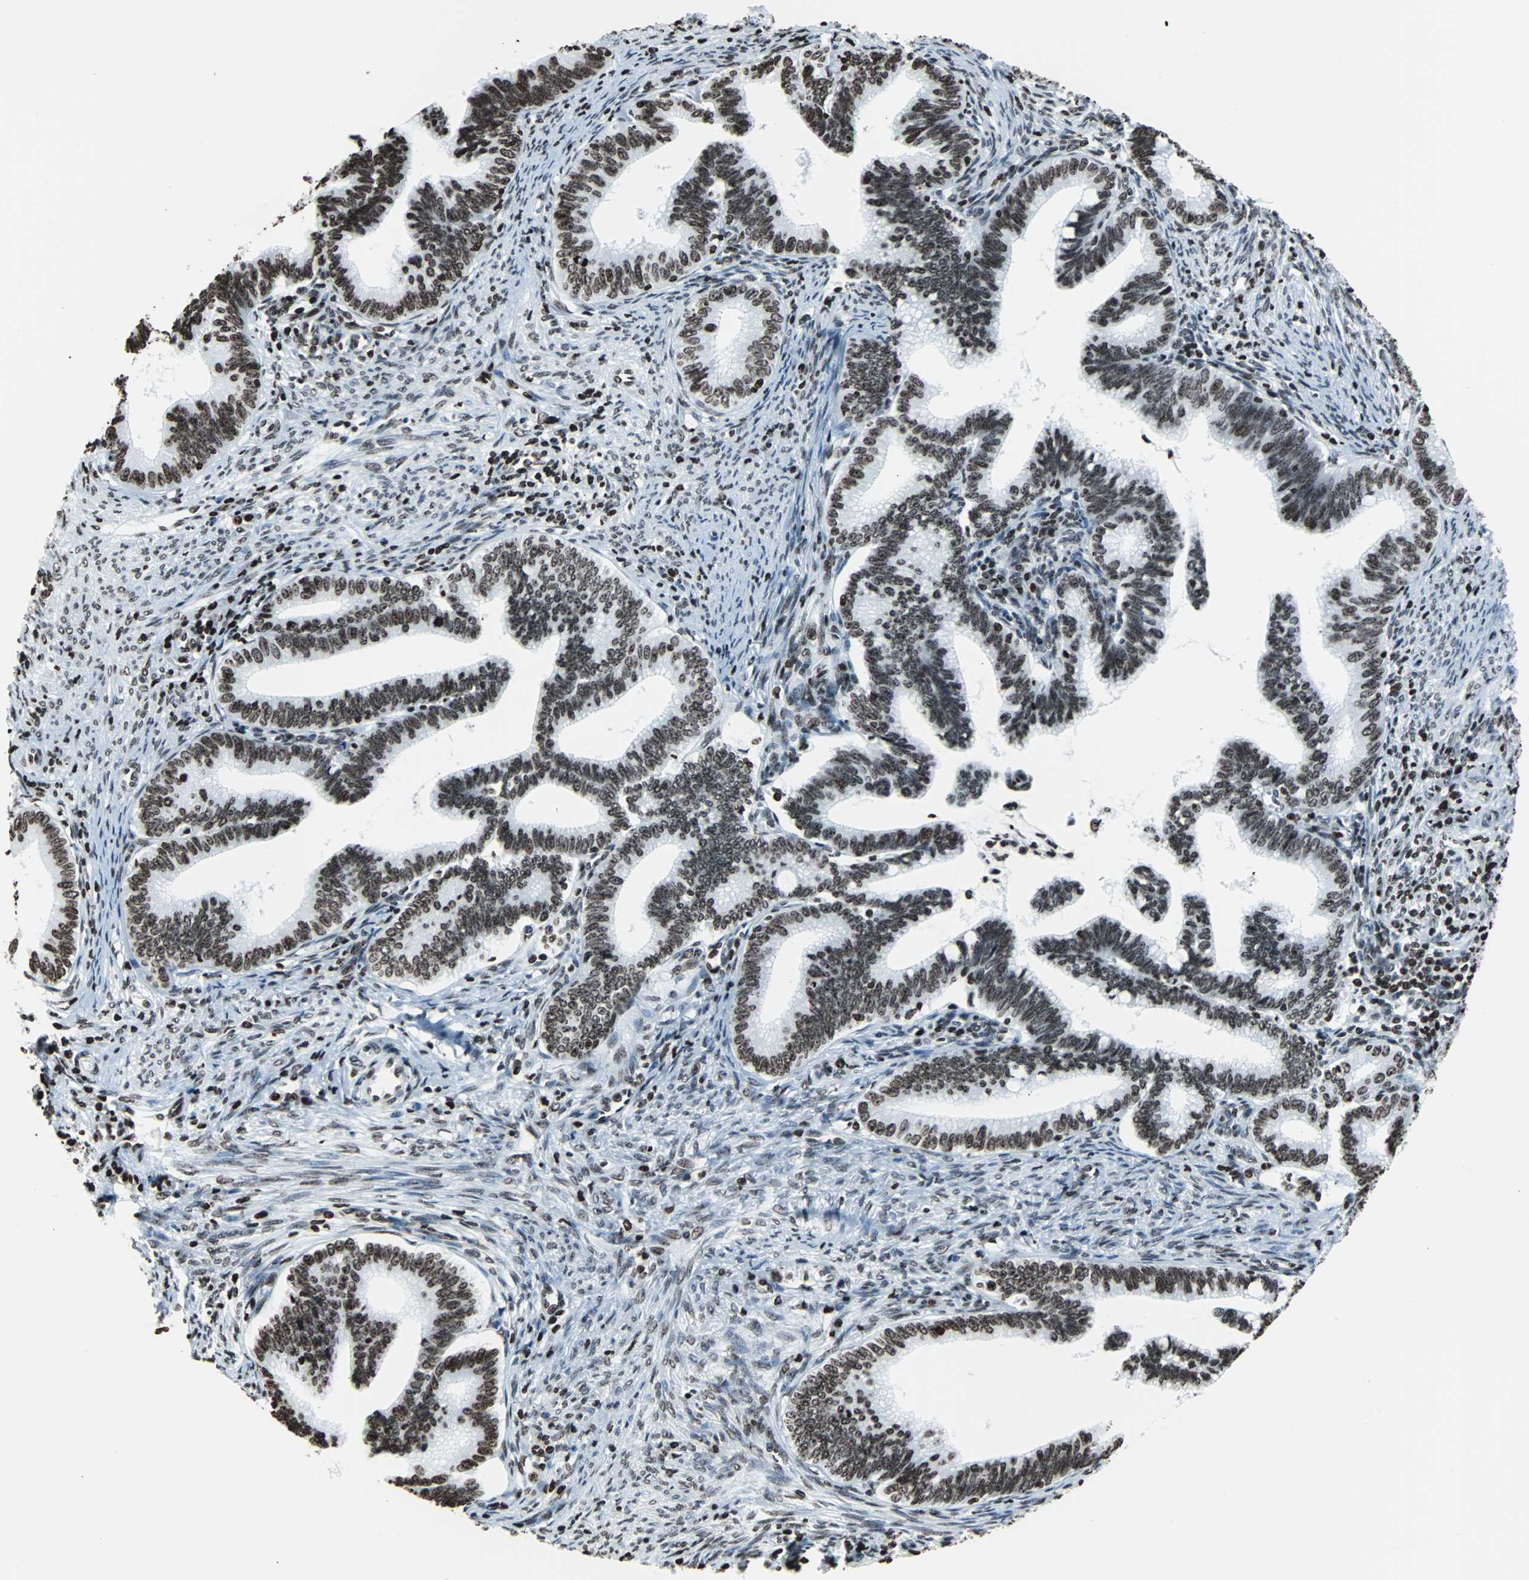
{"staining": {"intensity": "strong", "quantity": ">75%", "location": "nuclear"}, "tissue": "cervical cancer", "cell_type": "Tumor cells", "image_type": "cancer", "snomed": [{"axis": "morphology", "description": "Adenocarcinoma, NOS"}, {"axis": "topography", "description": "Cervix"}], "caption": "Adenocarcinoma (cervical) stained for a protein reveals strong nuclear positivity in tumor cells. The staining is performed using DAB (3,3'-diaminobenzidine) brown chromogen to label protein expression. The nuclei are counter-stained blue using hematoxylin.", "gene": "H2BC18", "patient": {"sex": "female", "age": 36}}